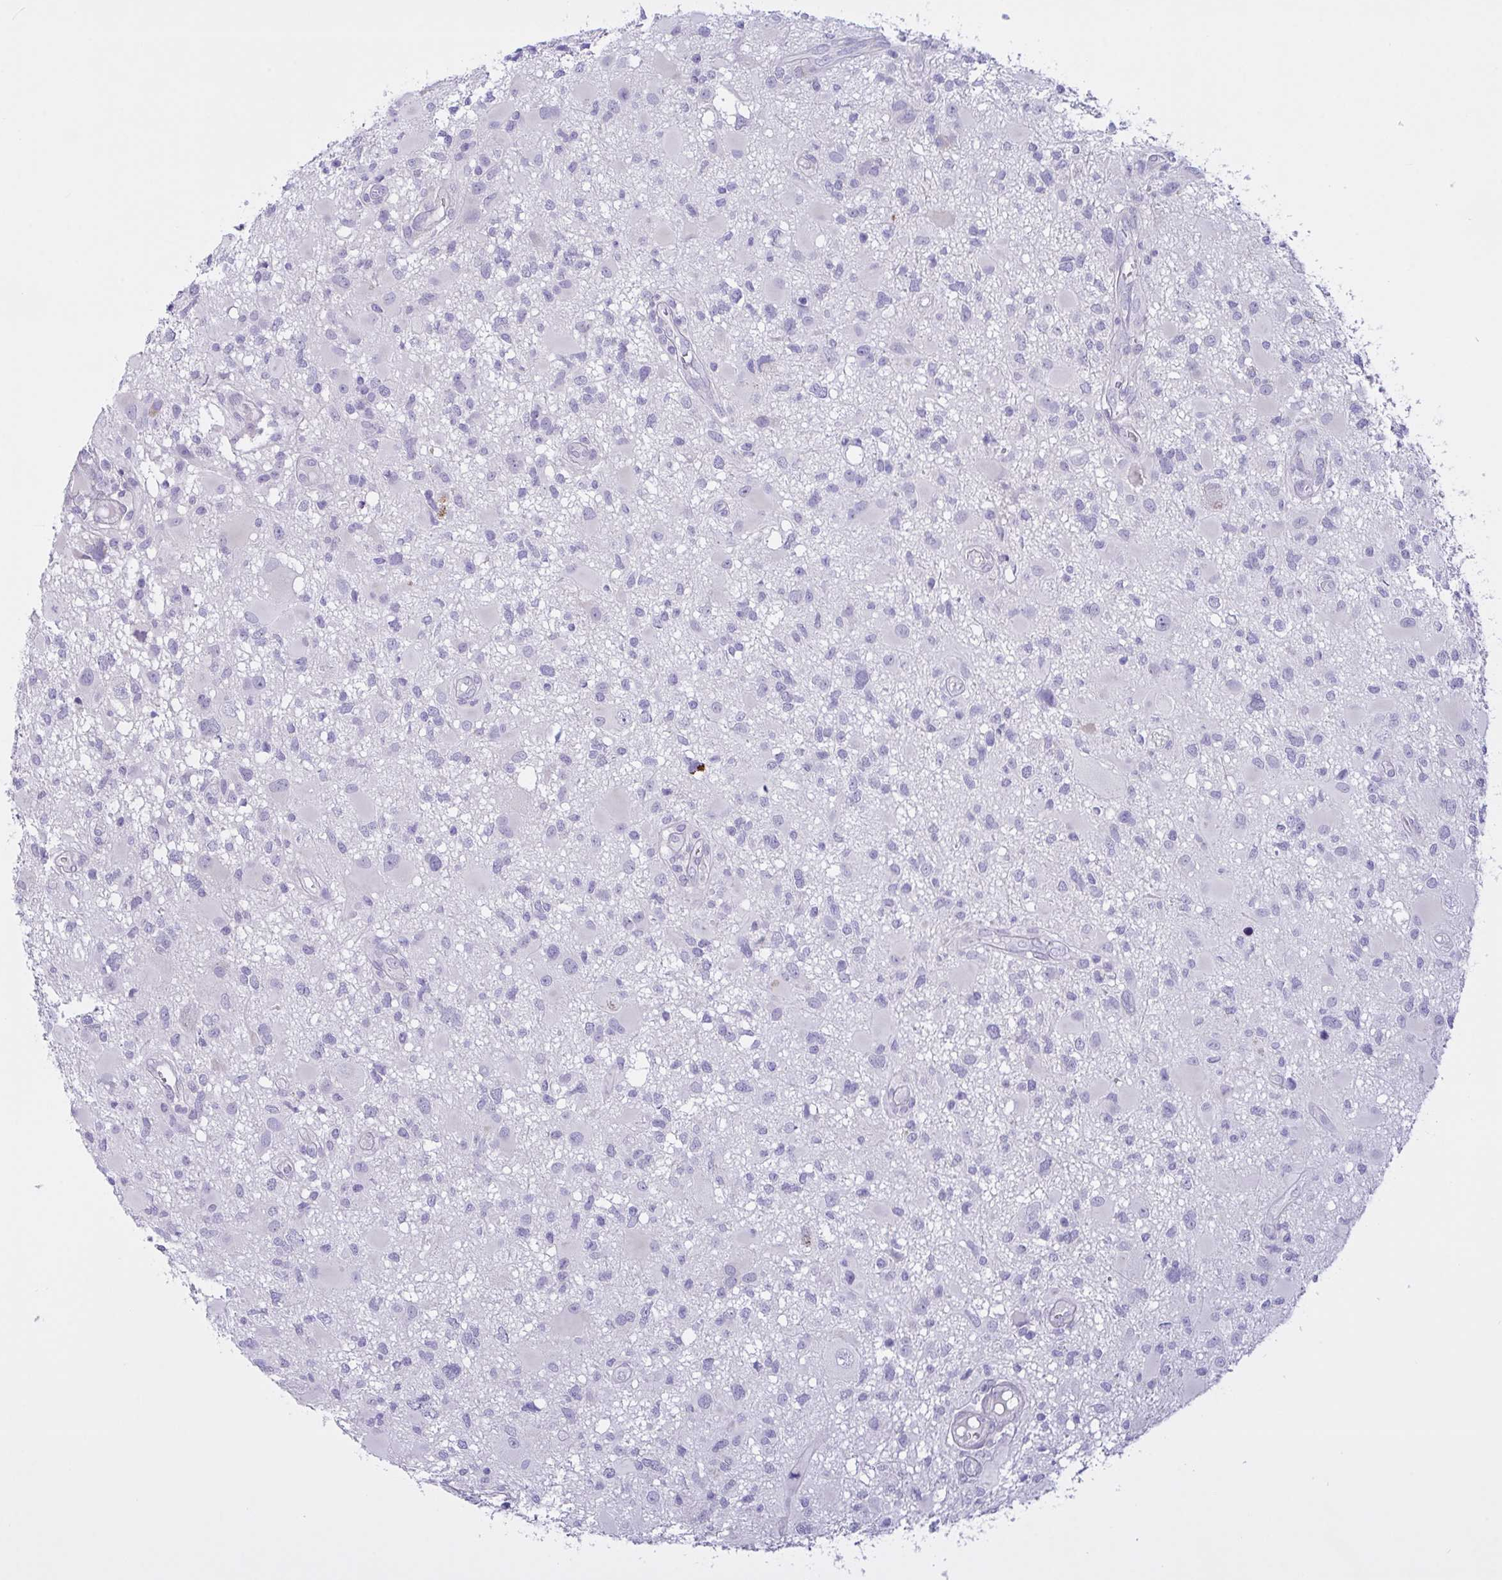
{"staining": {"intensity": "negative", "quantity": "none", "location": "none"}, "tissue": "glioma", "cell_type": "Tumor cells", "image_type": "cancer", "snomed": [{"axis": "morphology", "description": "Glioma, malignant, High grade"}, {"axis": "topography", "description": "Brain"}], "caption": "This is an immunohistochemistry (IHC) photomicrograph of glioma. There is no positivity in tumor cells.", "gene": "FAM86B1", "patient": {"sex": "male", "age": 54}}